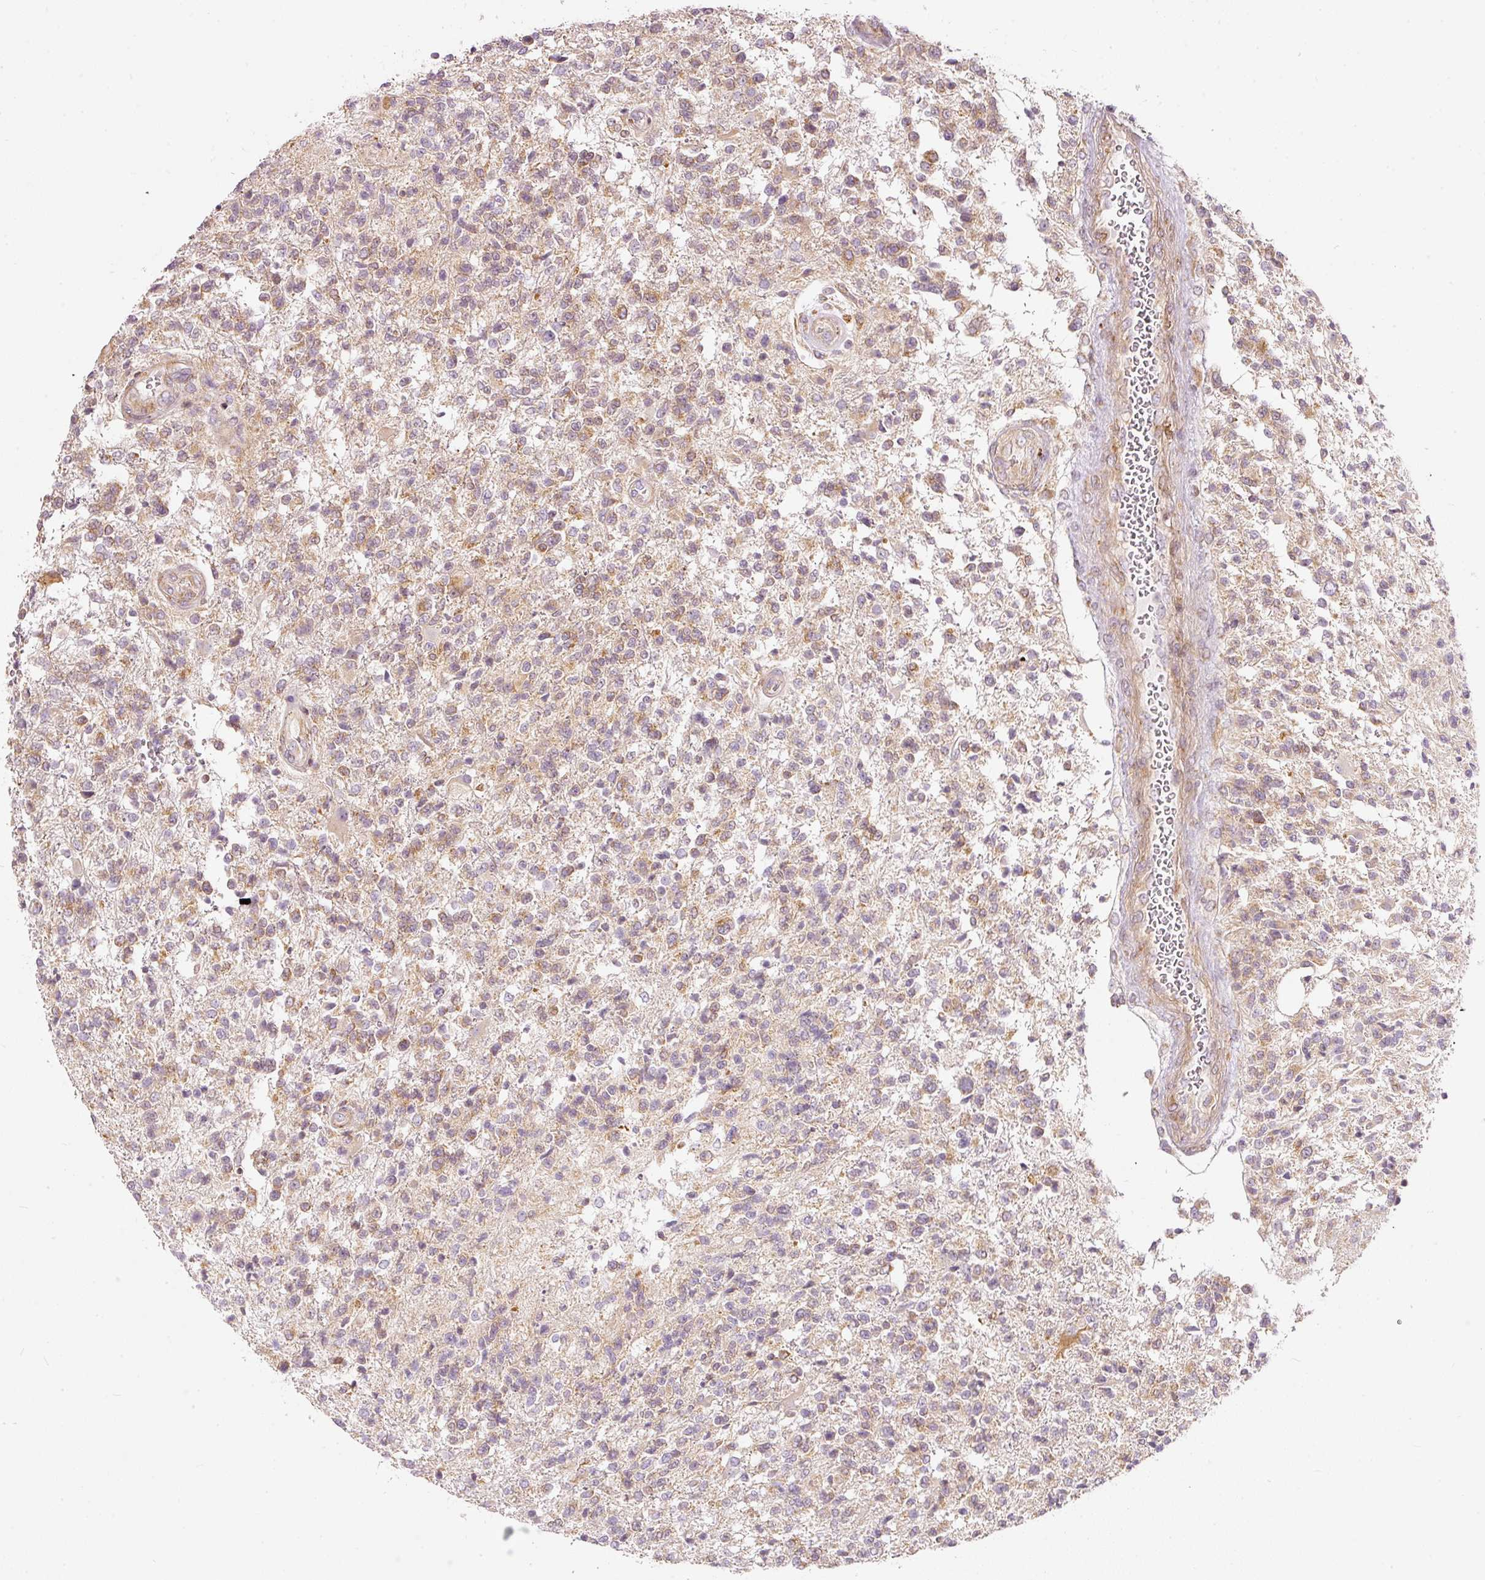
{"staining": {"intensity": "weak", "quantity": "25%-75%", "location": "cytoplasmic/membranous"}, "tissue": "glioma", "cell_type": "Tumor cells", "image_type": "cancer", "snomed": [{"axis": "morphology", "description": "Glioma, malignant, High grade"}, {"axis": "topography", "description": "Brain"}], "caption": "The photomicrograph demonstrates a brown stain indicating the presence of a protein in the cytoplasmic/membranous of tumor cells in glioma. (Stains: DAB (3,3'-diaminobenzidine) in brown, nuclei in blue, Microscopy: brightfield microscopy at high magnification).", "gene": "SNAPC5", "patient": {"sex": "male", "age": 56}}